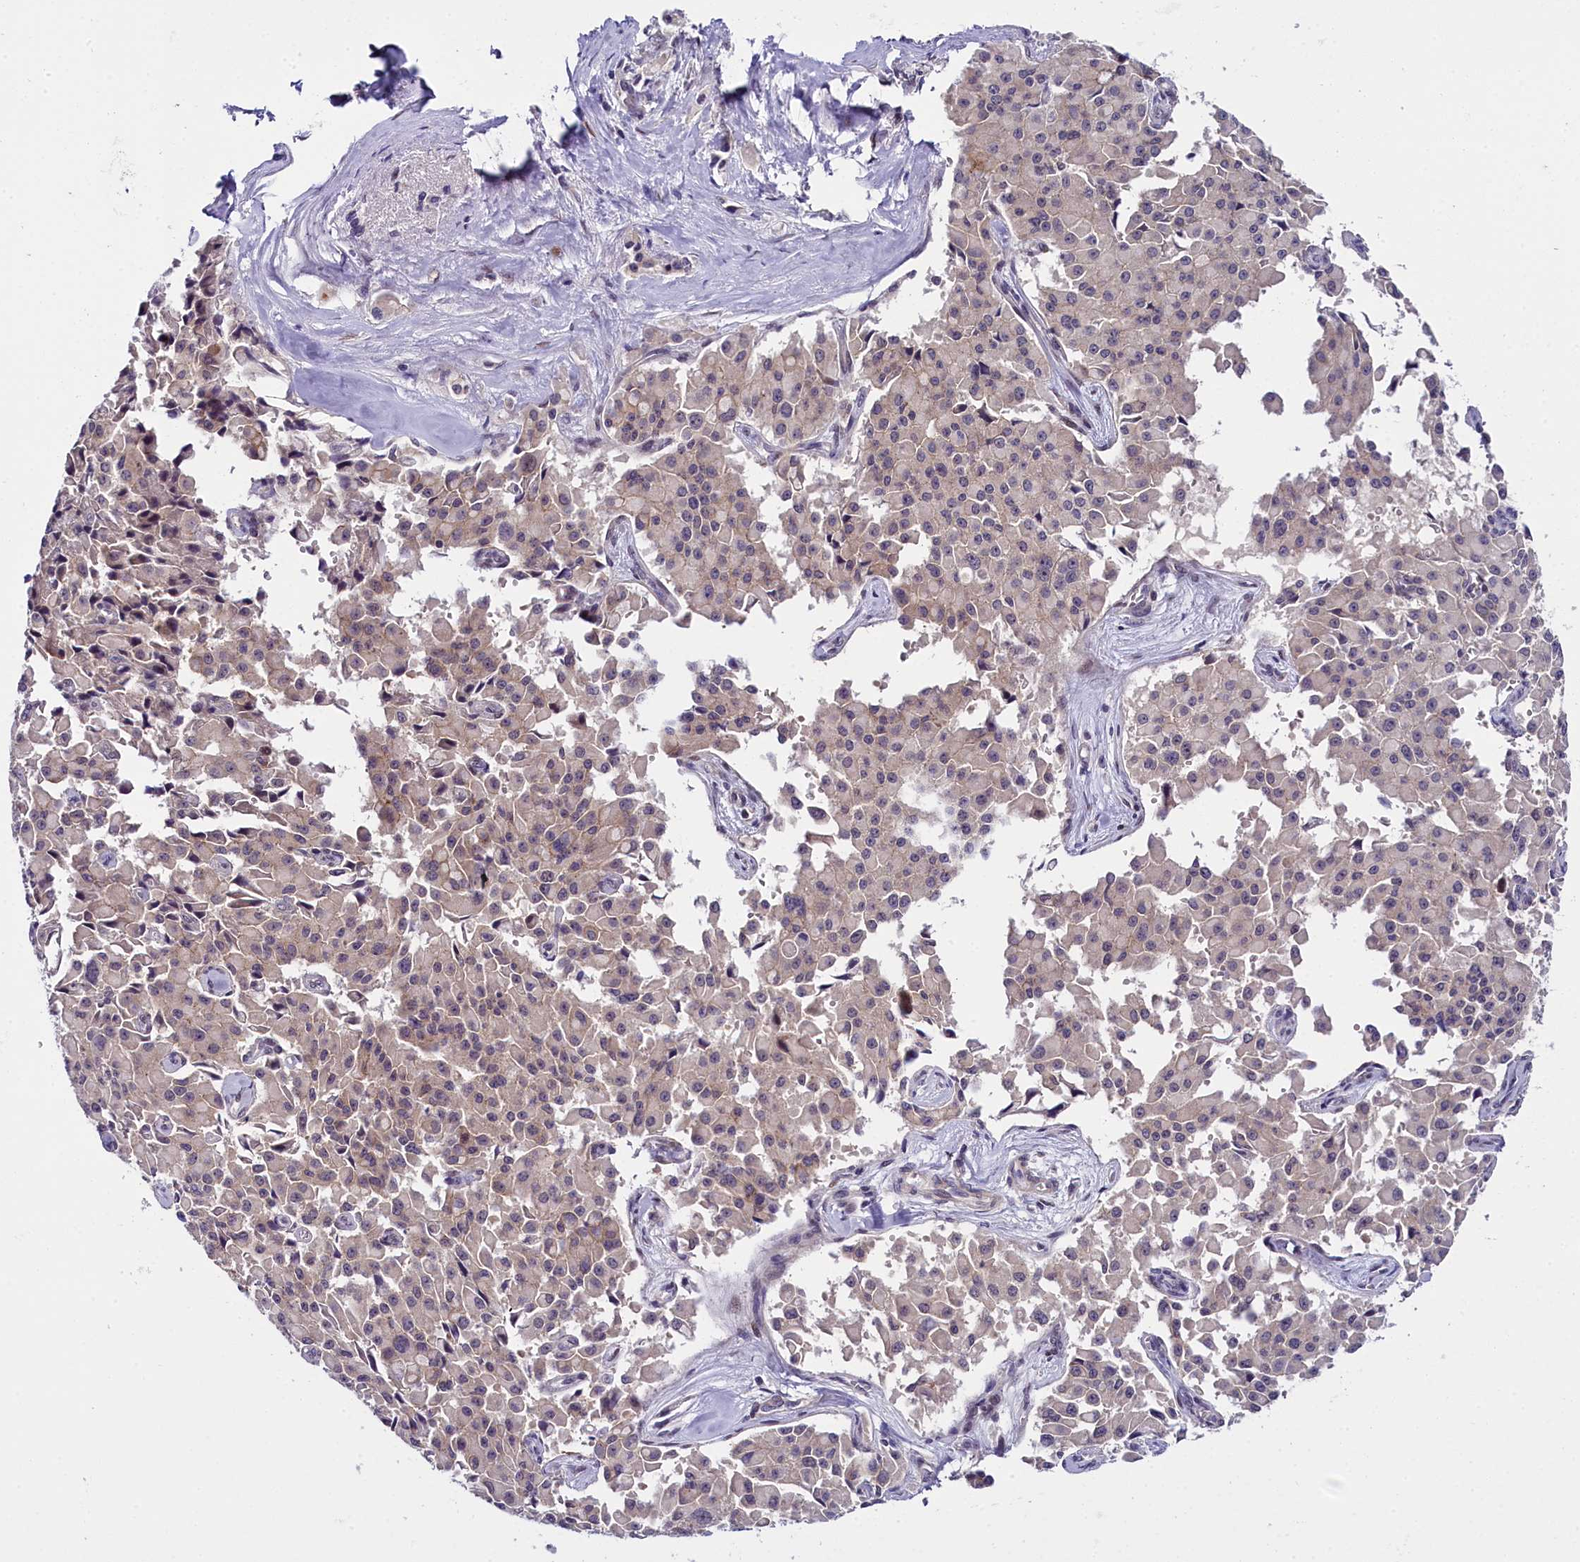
{"staining": {"intensity": "negative", "quantity": "none", "location": "none"}, "tissue": "pancreatic cancer", "cell_type": "Tumor cells", "image_type": "cancer", "snomed": [{"axis": "morphology", "description": "Adenocarcinoma, NOS"}, {"axis": "topography", "description": "Pancreas"}], "caption": "A micrograph of human pancreatic cancer (adenocarcinoma) is negative for staining in tumor cells.", "gene": "ENKD1", "patient": {"sex": "male", "age": 65}}